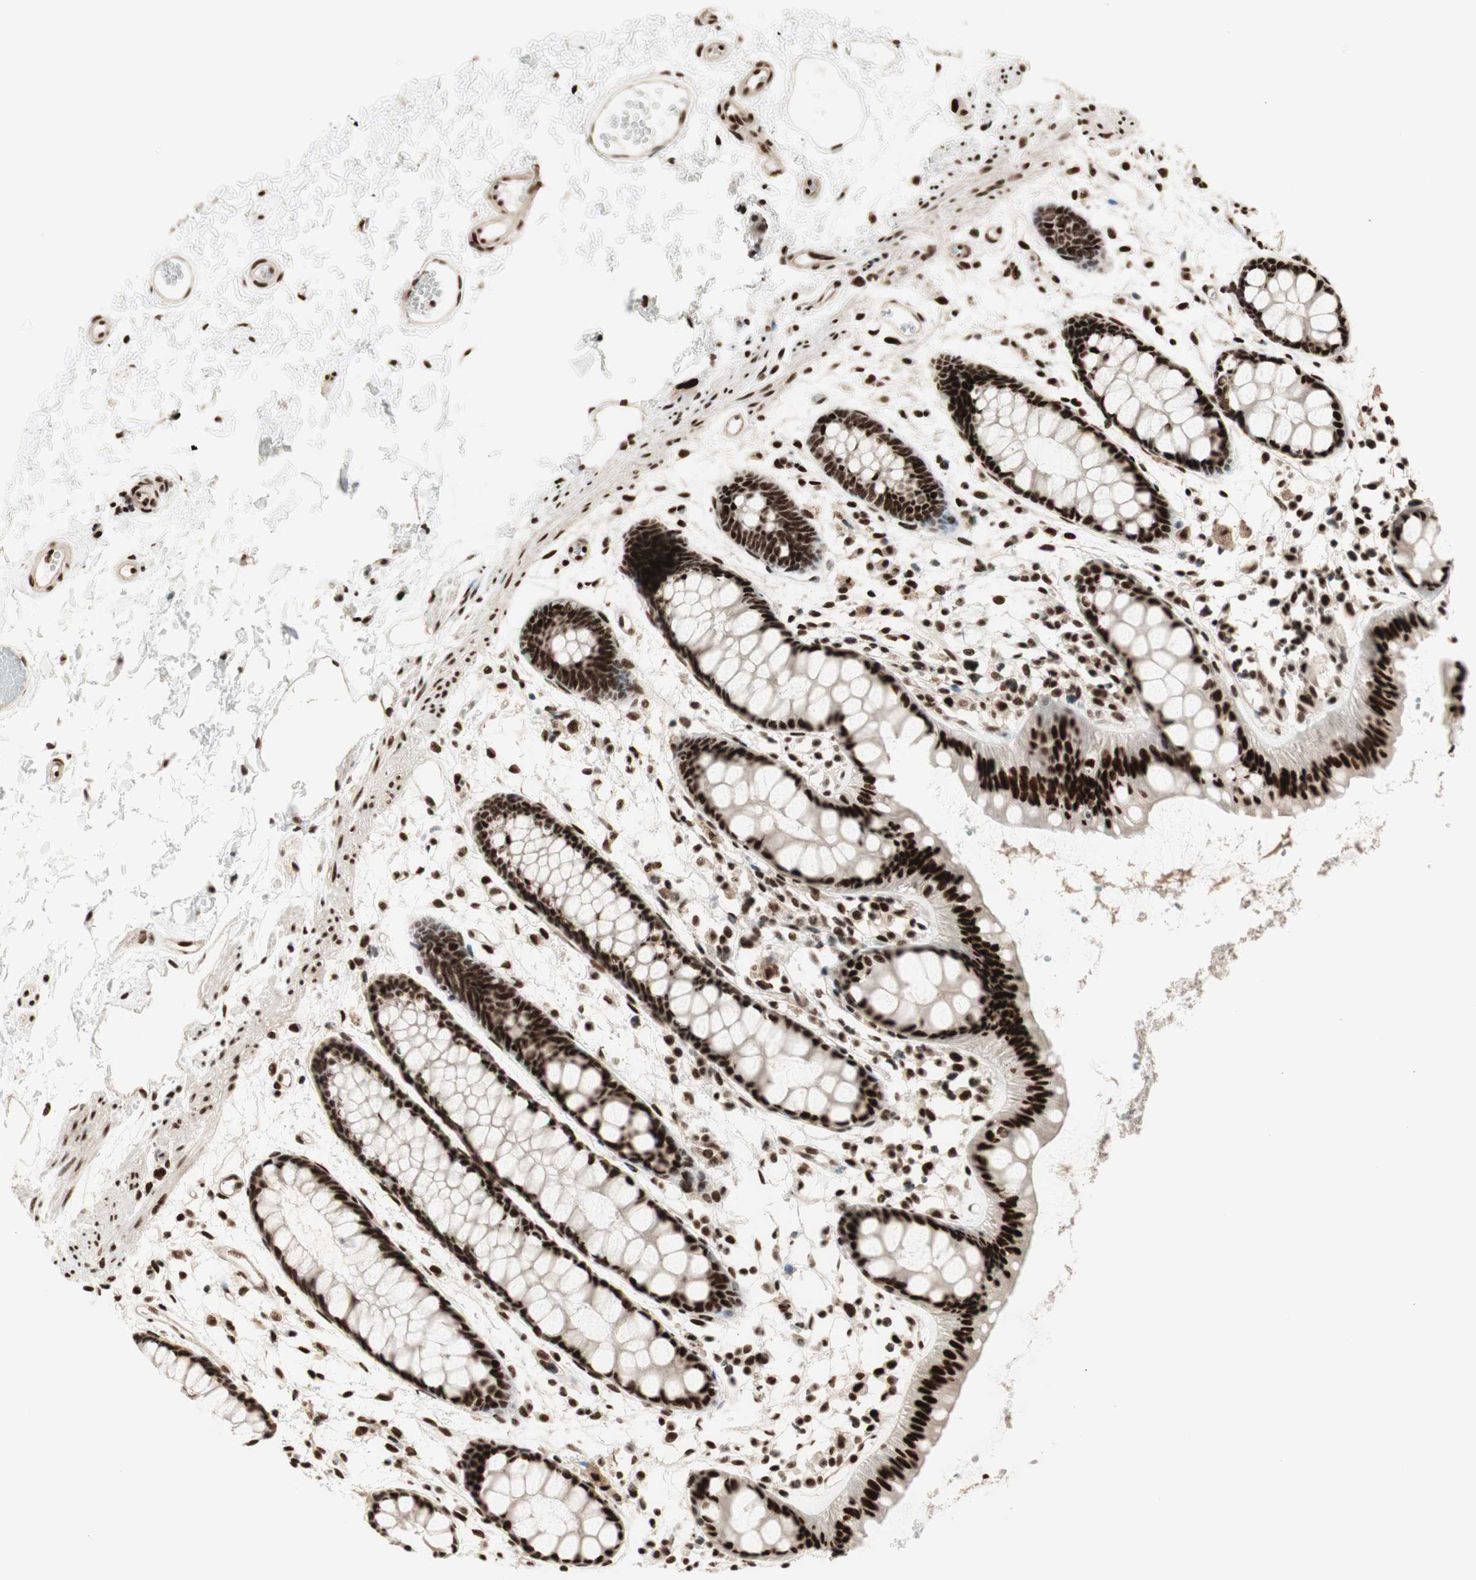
{"staining": {"intensity": "strong", "quantity": ">75%", "location": "nuclear"}, "tissue": "rectum", "cell_type": "Glandular cells", "image_type": "normal", "snomed": [{"axis": "morphology", "description": "Normal tissue, NOS"}, {"axis": "topography", "description": "Rectum"}], "caption": "This image reveals unremarkable rectum stained with immunohistochemistry to label a protein in brown. The nuclear of glandular cells show strong positivity for the protein. Nuclei are counter-stained blue.", "gene": "HEXIM1", "patient": {"sex": "female", "age": 66}}